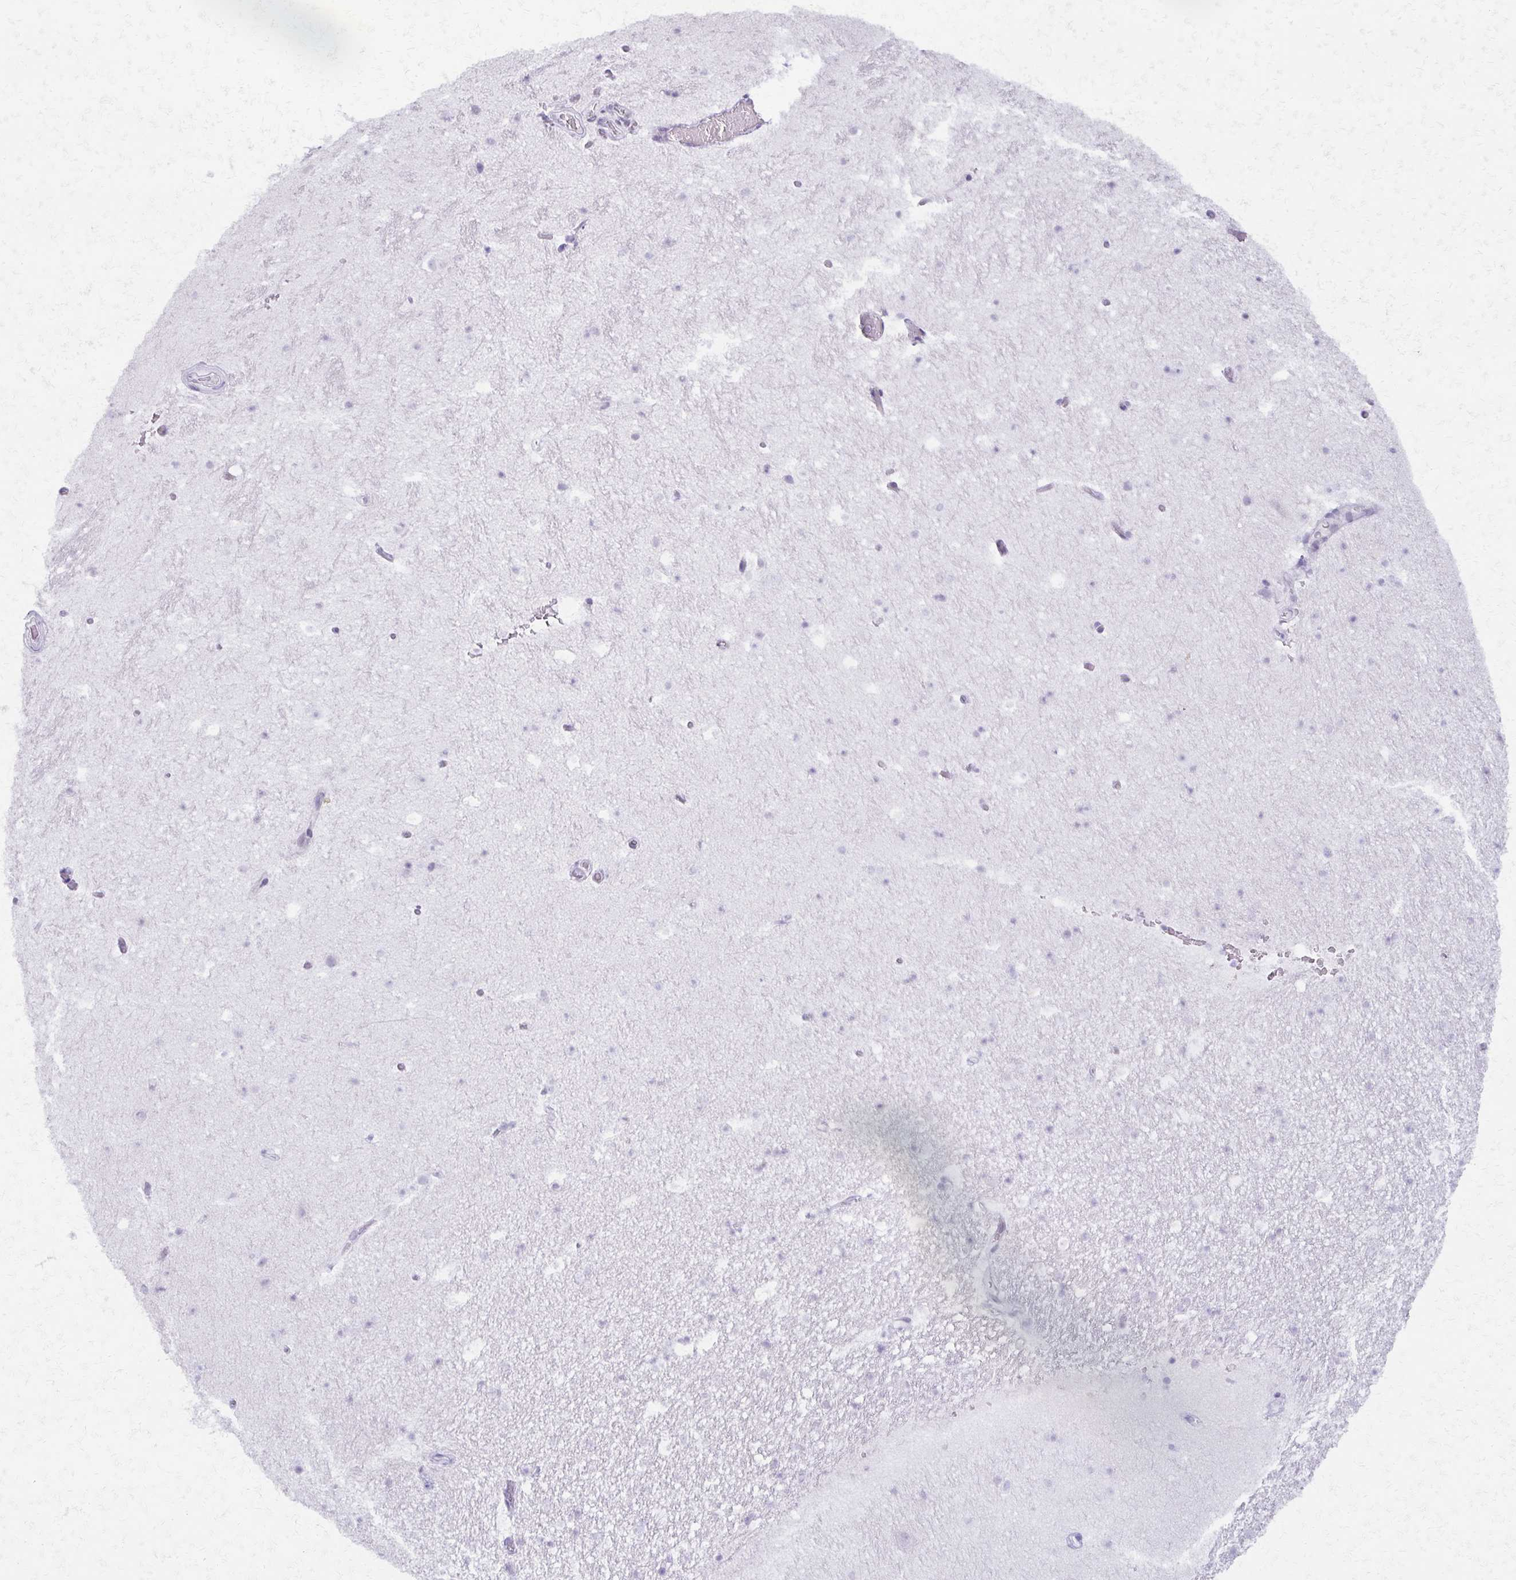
{"staining": {"intensity": "negative", "quantity": "none", "location": "none"}, "tissue": "hippocampus", "cell_type": "Glial cells", "image_type": "normal", "snomed": [{"axis": "morphology", "description": "Normal tissue, NOS"}, {"axis": "topography", "description": "Hippocampus"}], "caption": "High magnification brightfield microscopy of normal hippocampus stained with DAB (3,3'-diaminobenzidine) (brown) and counterstained with hematoxylin (blue): glial cells show no significant staining. The staining was performed using DAB to visualize the protein expression in brown, while the nuclei were stained in blue with hematoxylin (Magnification: 20x).", "gene": "MORC4", "patient": {"sex": "male", "age": 26}}